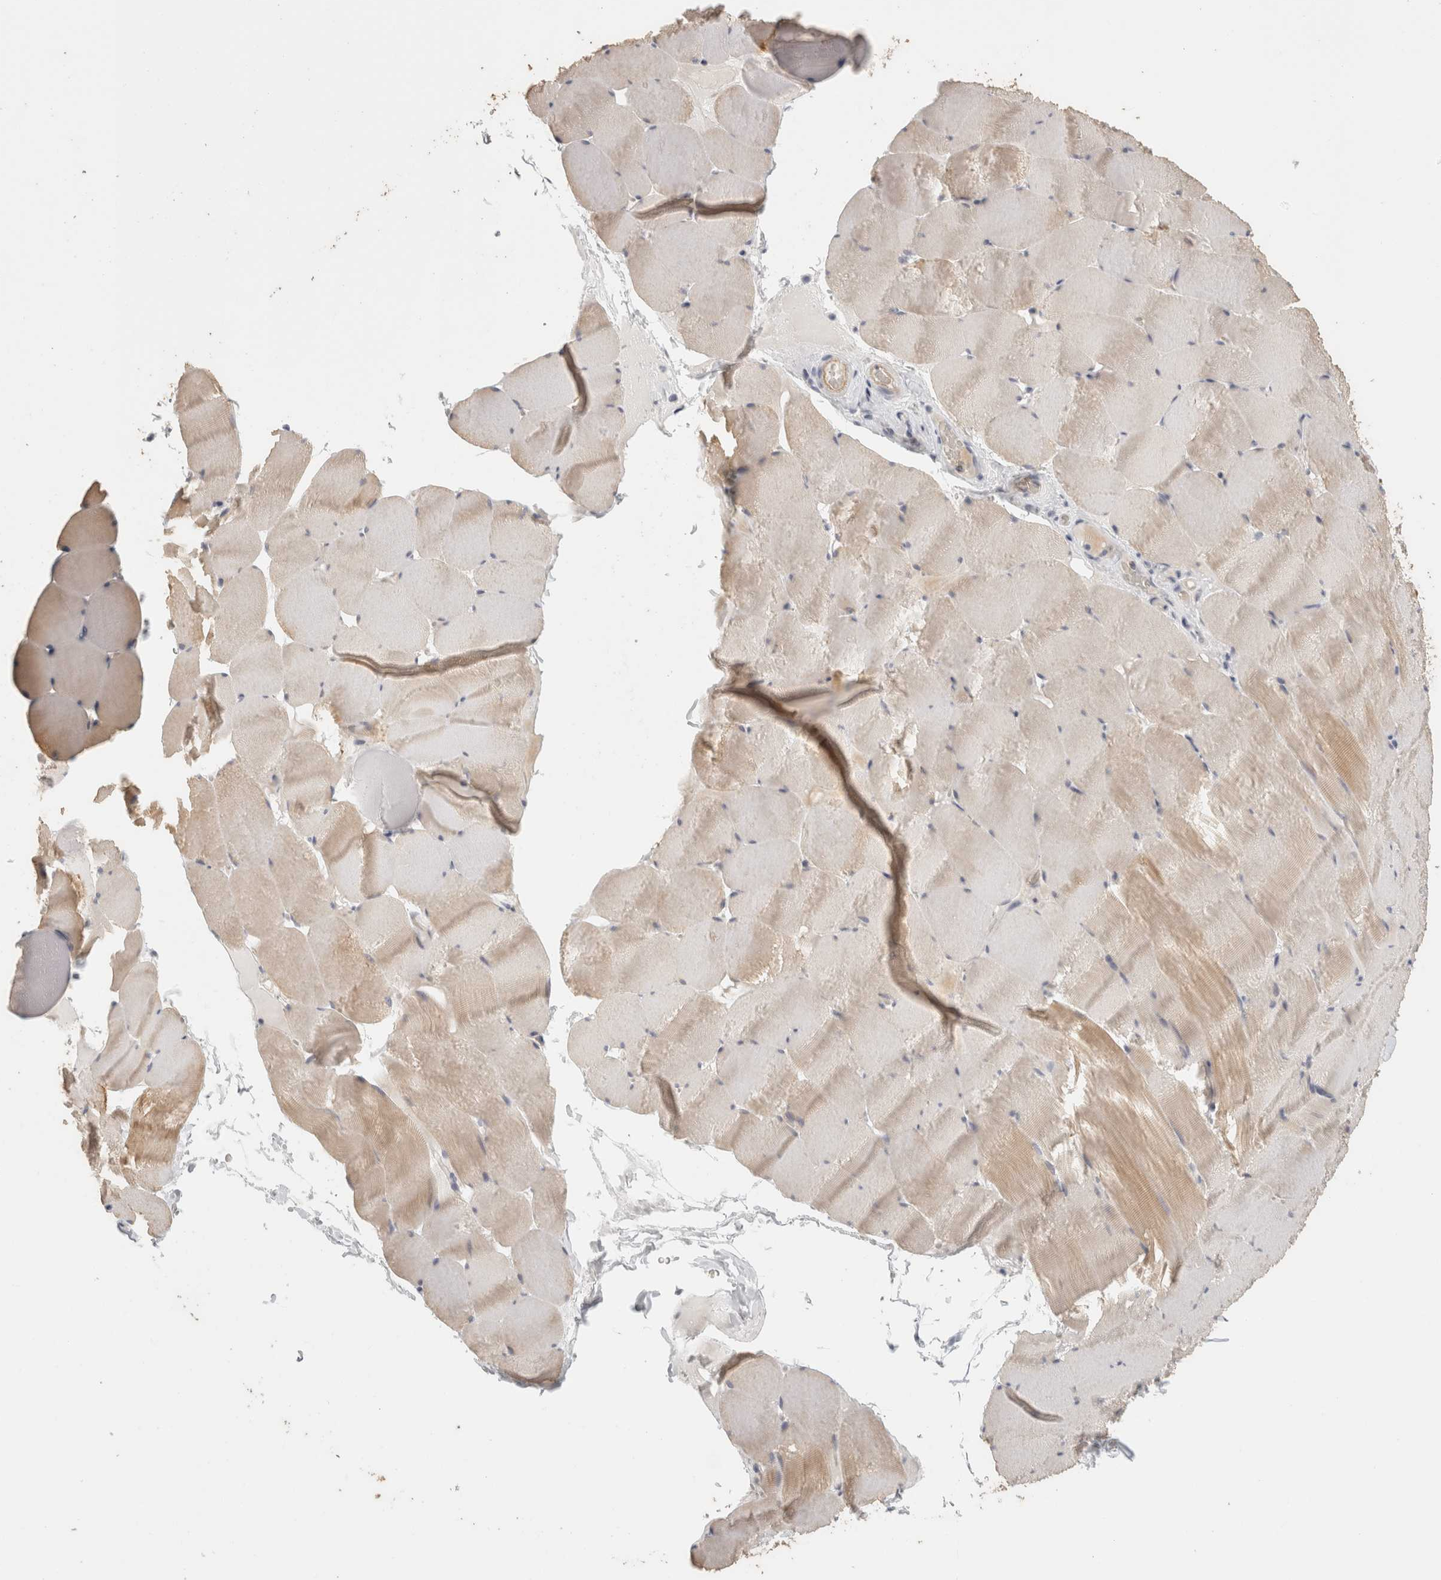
{"staining": {"intensity": "weak", "quantity": "25%-75%", "location": "cytoplasmic/membranous"}, "tissue": "skeletal muscle", "cell_type": "Myocytes", "image_type": "normal", "snomed": [{"axis": "morphology", "description": "Normal tissue, NOS"}, {"axis": "topography", "description": "Skeletal muscle"}], "caption": "This is an image of immunohistochemistry staining of benign skeletal muscle, which shows weak positivity in the cytoplasmic/membranous of myocytes.", "gene": "FBLIM1", "patient": {"sex": "male", "age": 62}}